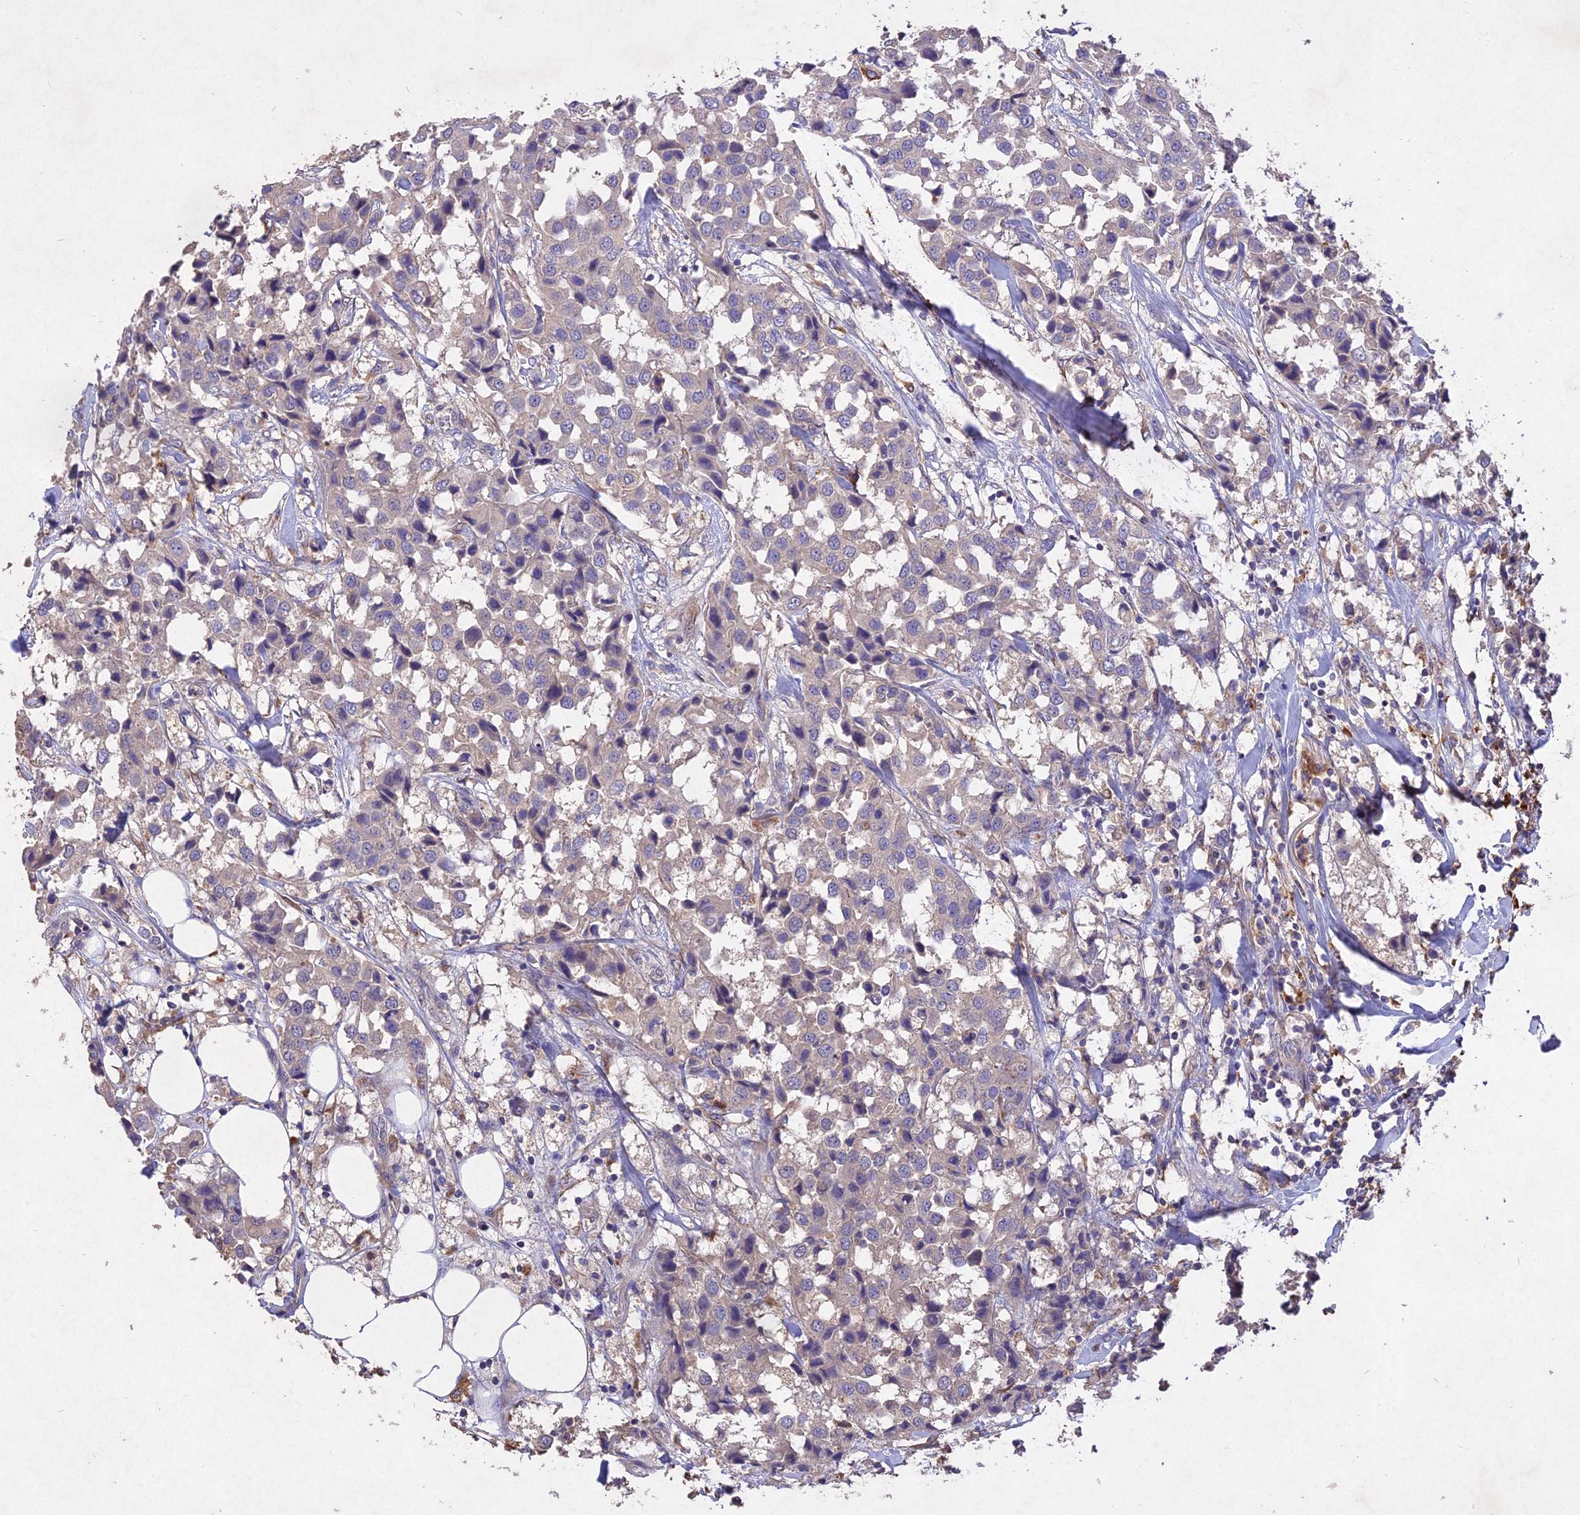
{"staining": {"intensity": "weak", "quantity": "<25%", "location": "cytoplasmic/membranous"}, "tissue": "breast cancer", "cell_type": "Tumor cells", "image_type": "cancer", "snomed": [{"axis": "morphology", "description": "Duct carcinoma"}, {"axis": "topography", "description": "Breast"}], "caption": "Immunohistochemistry photomicrograph of human invasive ductal carcinoma (breast) stained for a protein (brown), which reveals no expression in tumor cells.", "gene": "SLC26A4", "patient": {"sex": "female", "age": 80}}